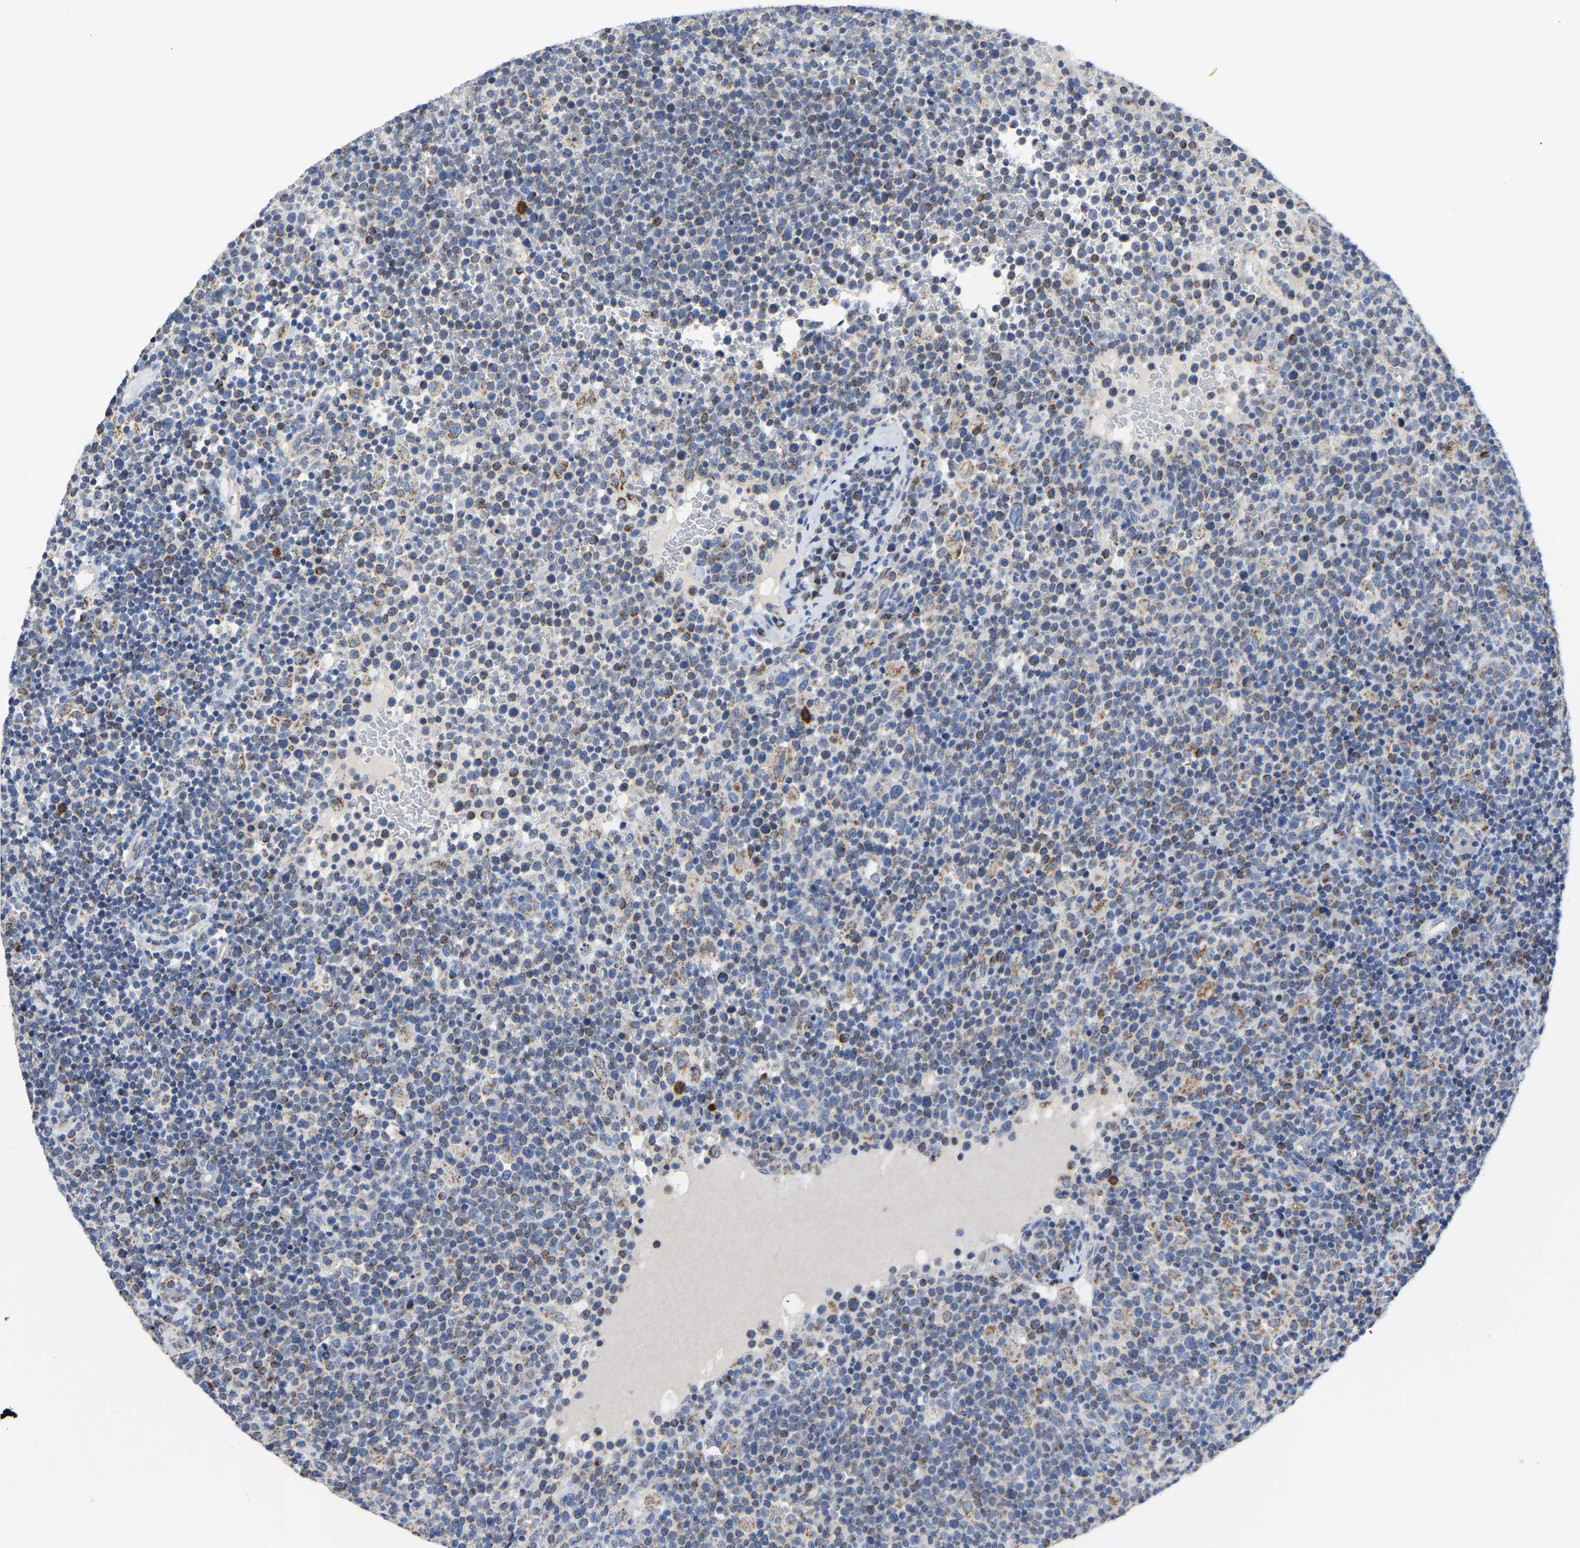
{"staining": {"intensity": "weak", "quantity": "25%-75%", "location": "cytoplasmic/membranous"}, "tissue": "lymphoma", "cell_type": "Tumor cells", "image_type": "cancer", "snomed": [{"axis": "morphology", "description": "Malignant lymphoma, non-Hodgkin's type, High grade"}, {"axis": "topography", "description": "Lymph node"}], "caption": "Lymphoma stained with a brown dye displays weak cytoplasmic/membranous positive expression in about 25%-75% of tumor cells.", "gene": "ETFA", "patient": {"sex": "male", "age": 61}}